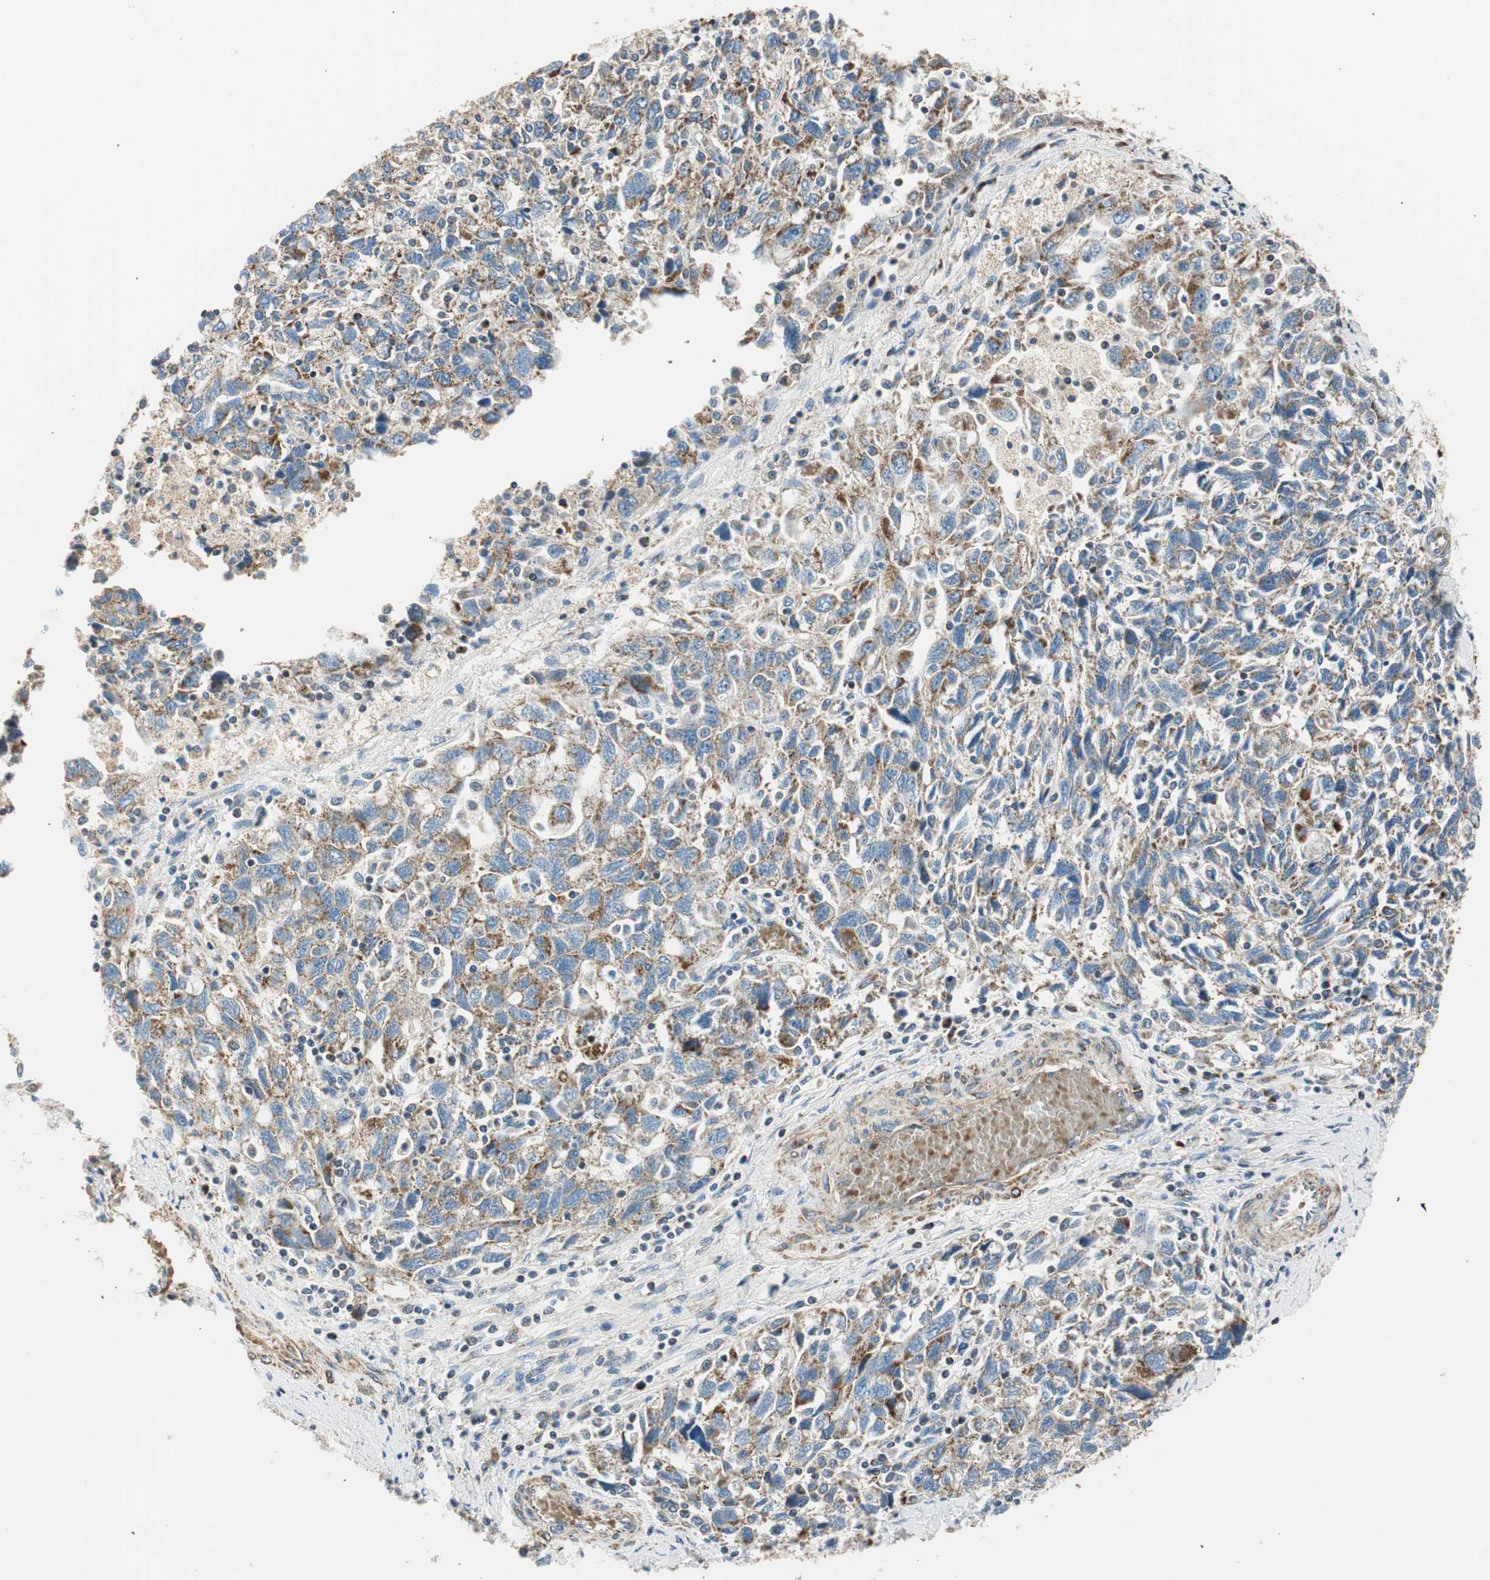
{"staining": {"intensity": "moderate", "quantity": ">75%", "location": "cytoplasmic/membranous"}, "tissue": "ovarian cancer", "cell_type": "Tumor cells", "image_type": "cancer", "snomed": [{"axis": "morphology", "description": "Carcinoma, NOS"}, {"axis": "morphology", "description": "Cystadenocarcinoma, serous, NOS"}, {"axis": "topography", "description": "Ovary"}], "caption": "This is an image of immunohistochemistry staining of serous cystadenocarcinoma (ovarian), which shows moderate expression in the cytoplasmic/membranous of tumor cells.", "gene": "RORB", "patient": {"sex": "female", "age": 69}}